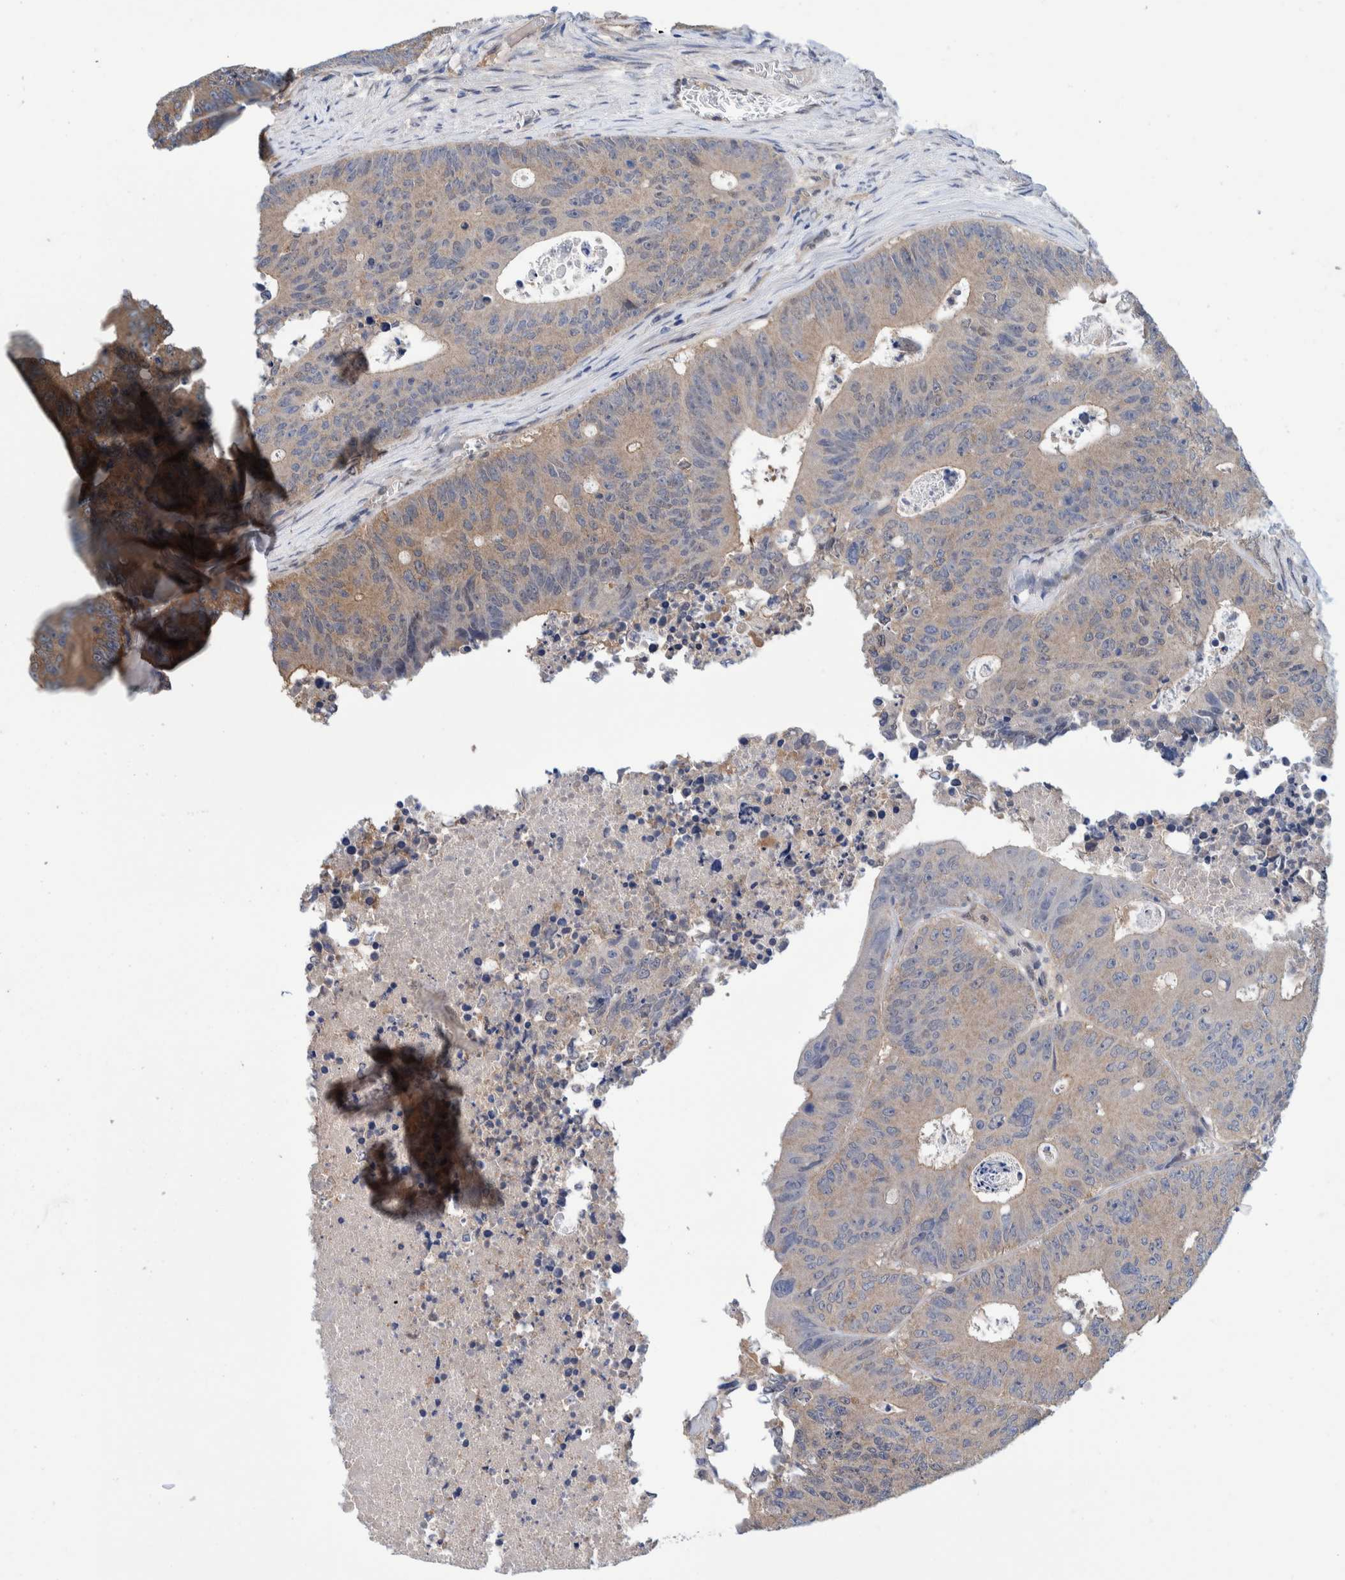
{"staining": {"intensity": "weak", "quantity": ">75%", "location": "cytoplasmic/membranous"}, "tissue": "colorectal cancer", "cell_type": "Tumor cells", "image_type": "cancer", "snomed": [{"axis": "morphology", "description": "Adenocarcinoma, NOS"}, {"axis": "topography", "description": "Colon"}], "caption": "High-power microscopy captured an immunohistochemistry histopathology image of colorectal adenocarcinoma, revealing weak cytoplasmic/membranous positivity in approximately >75% of tumor cells. (Brightfield microscopy of DAB IHC at high magnification).", "gene": "PFAS", "patient": {"sex": "male", "age": 87}}